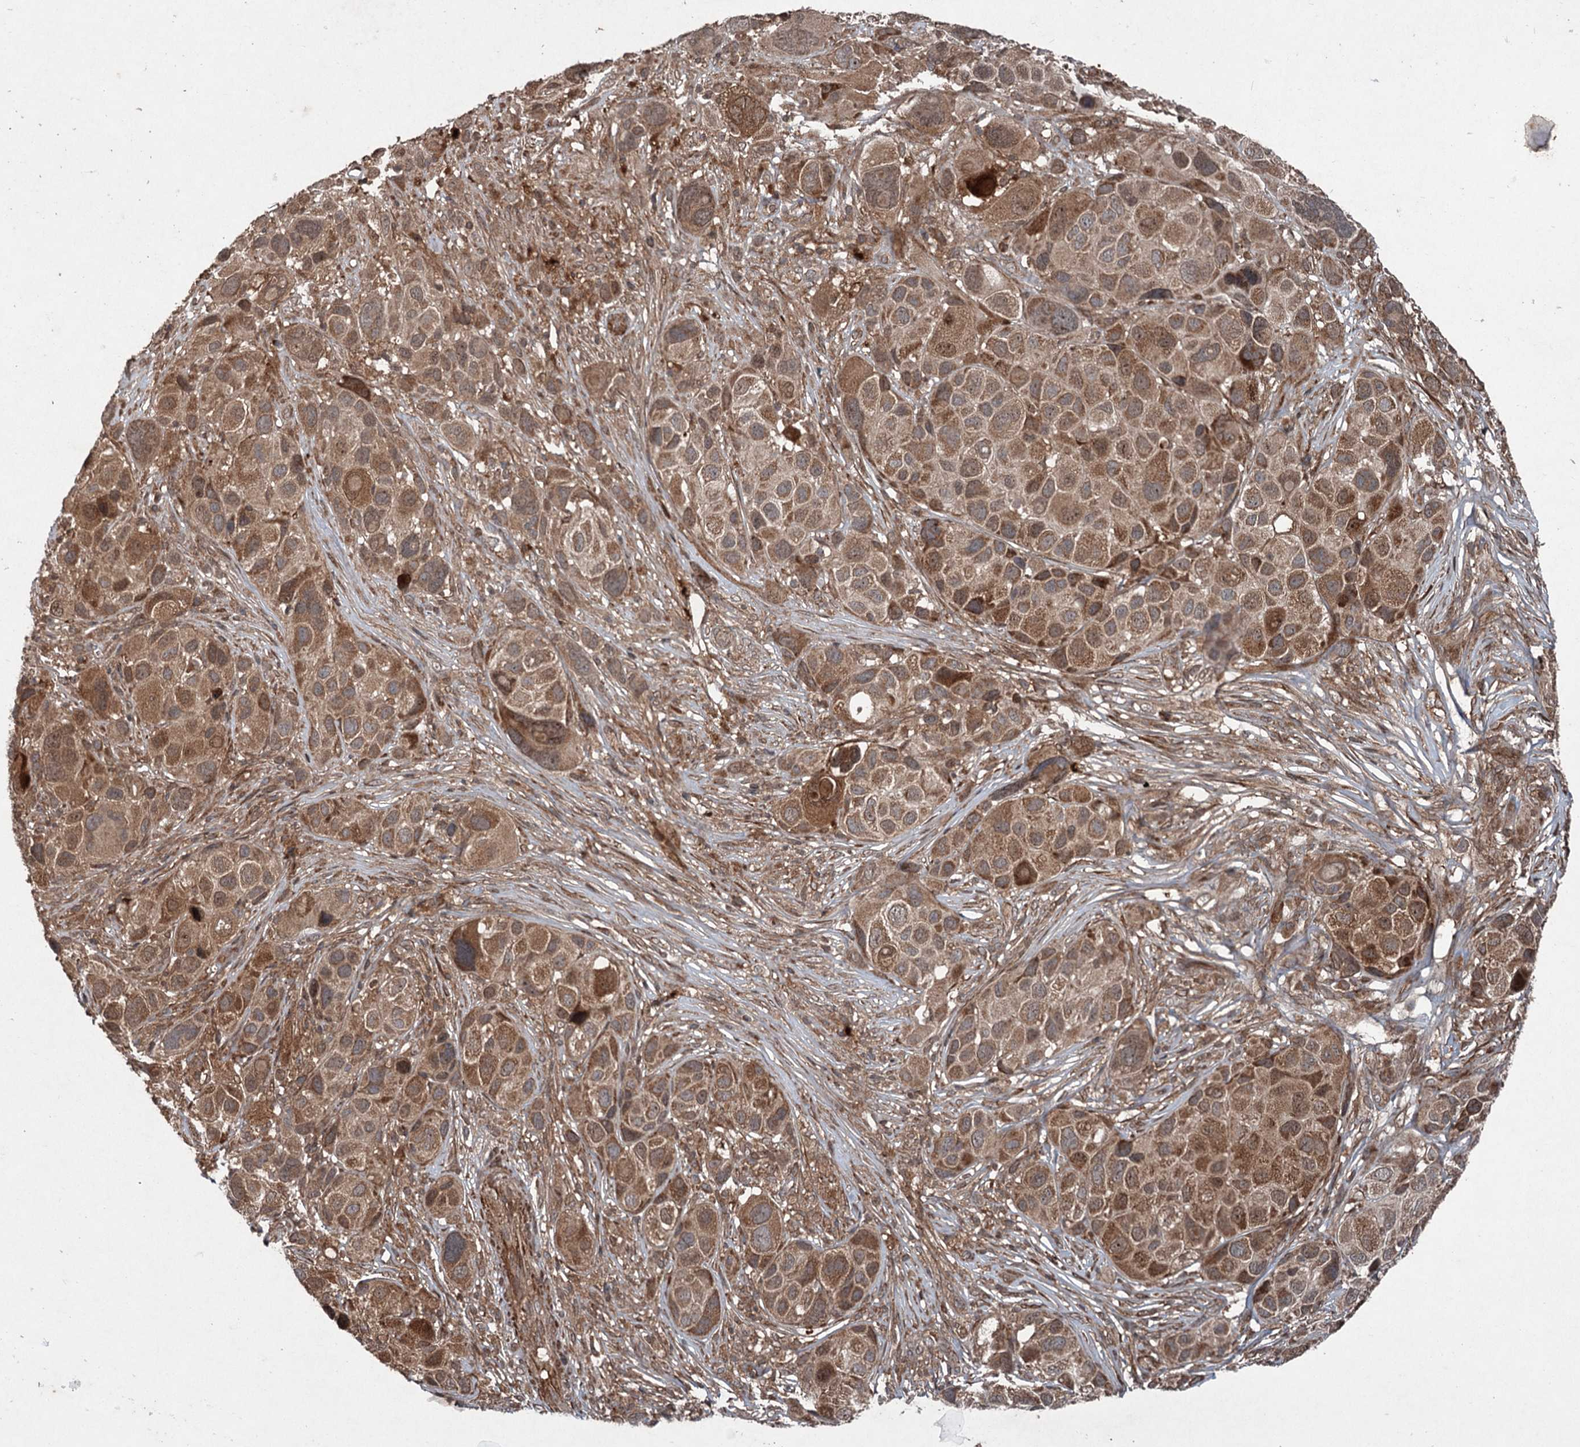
{"staining": {"intensity": "moderate", "quantity": ">75%", "location": "cytoplasmic/membranous"}, "tissue": "melanoma", "cell_type": "Tumor cells", "image_type": "cancer", "snomed": [{"axis": "morphology", "description": "Malignant melanoma, NOS"}, {"axis": "topography", "description": "Skin of trunk"}], "caption": "Human malignant melanoma stained with a protein marker exhibits moderate staining in tumor cells.", "gene": "ALAS1", "patient": {"sex": "male", "age": 71}}